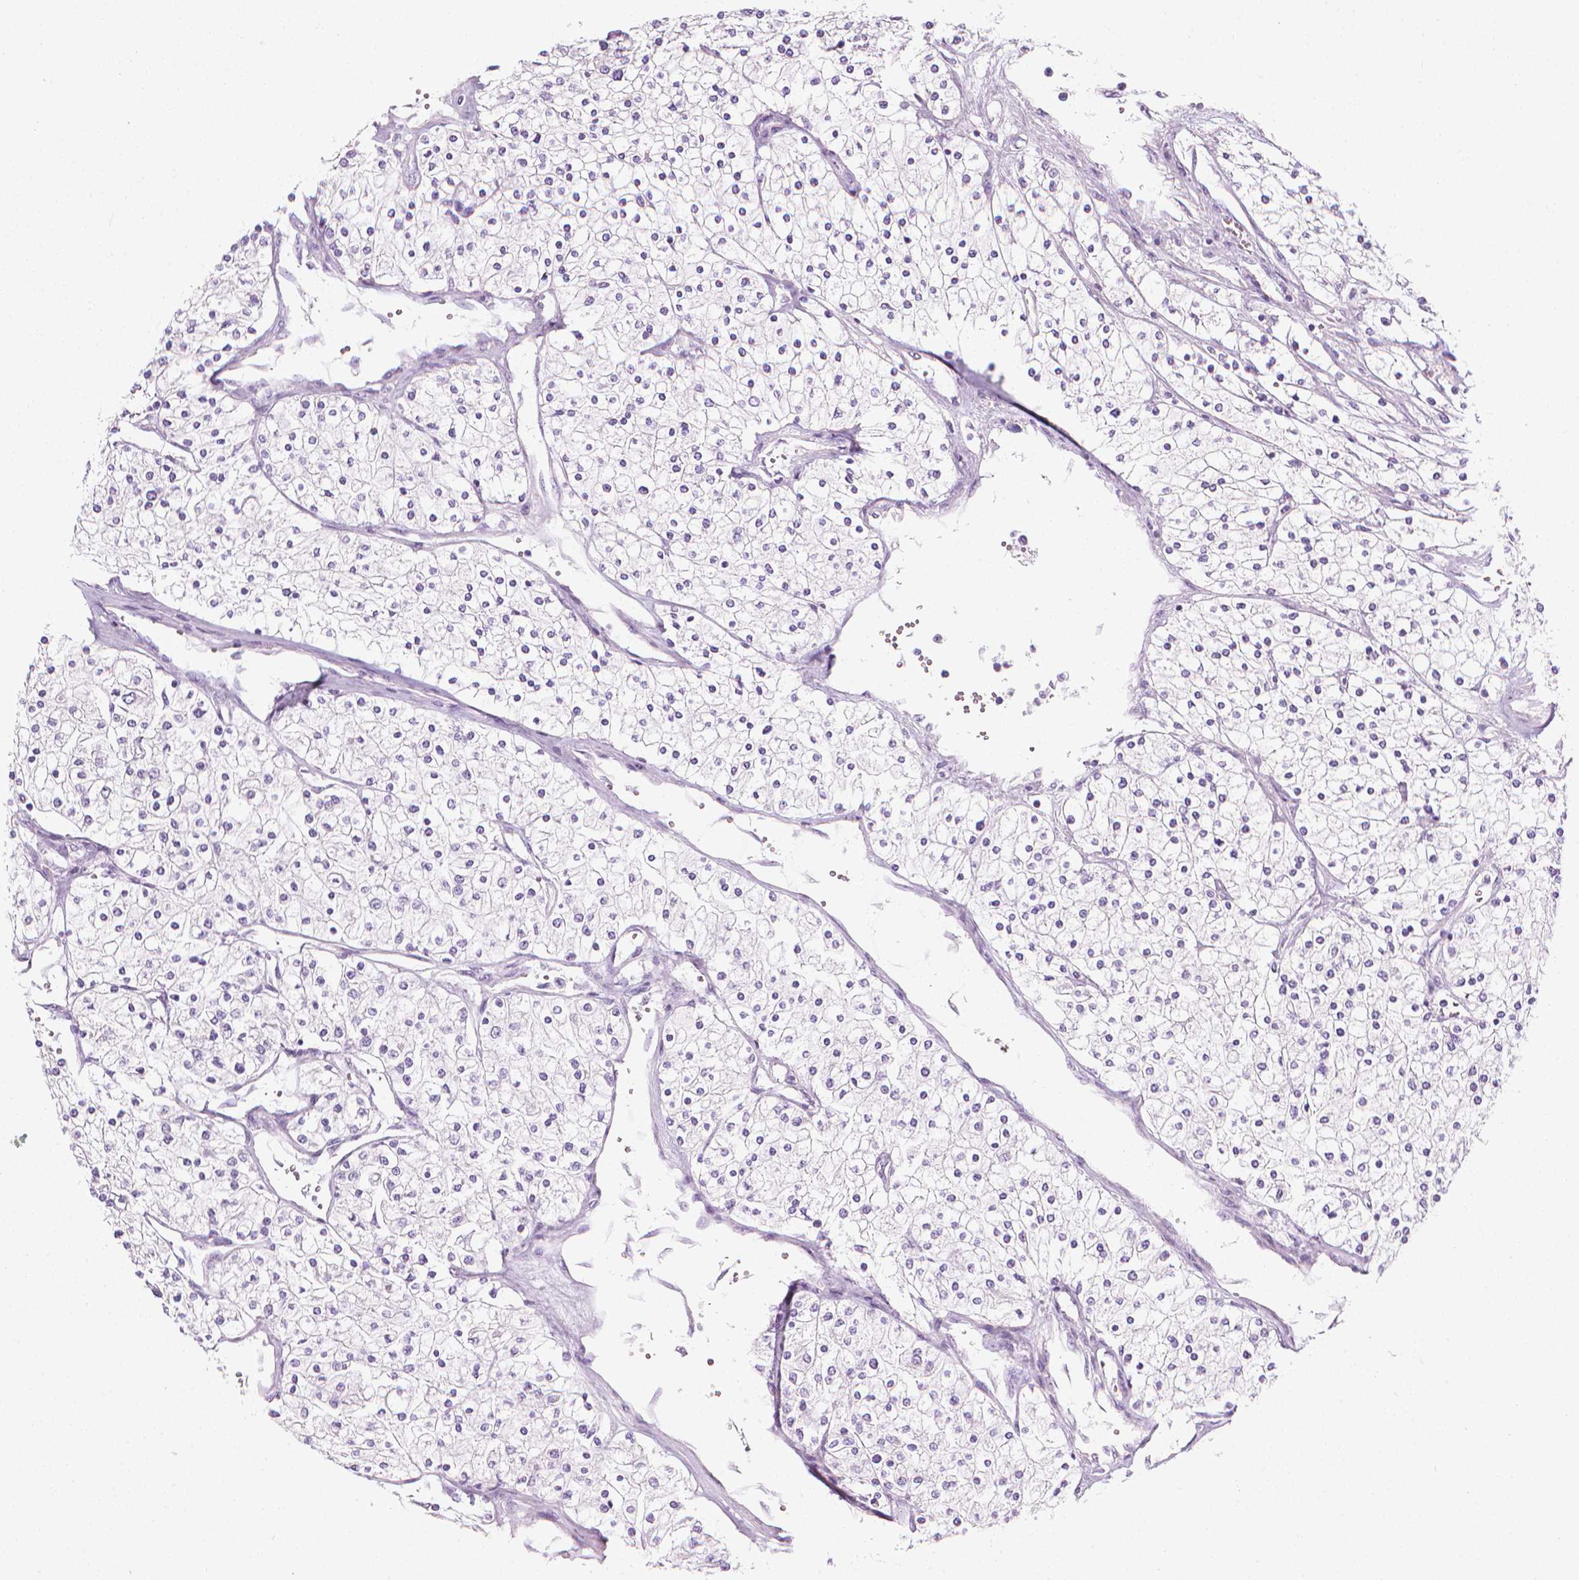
{"staining": {"intensity": "negative", "quantity": "none", "location": "none"}, "tissue": "renal cancer", "cell_type": "Tumor cells", "image_type": "cancer", "snomed": [{"axis": "morphology", "description": "Adenocarcinoma, NOS"}, {"axis": "topography", "description": "Kidney"}], "caption": "Renal adenocarcinoma was stained to show a protein in brown. There is no significant positivity in tumor cells.", "gene": "DCAF8L1", "patient": {"sex": "male", "age": 80}}